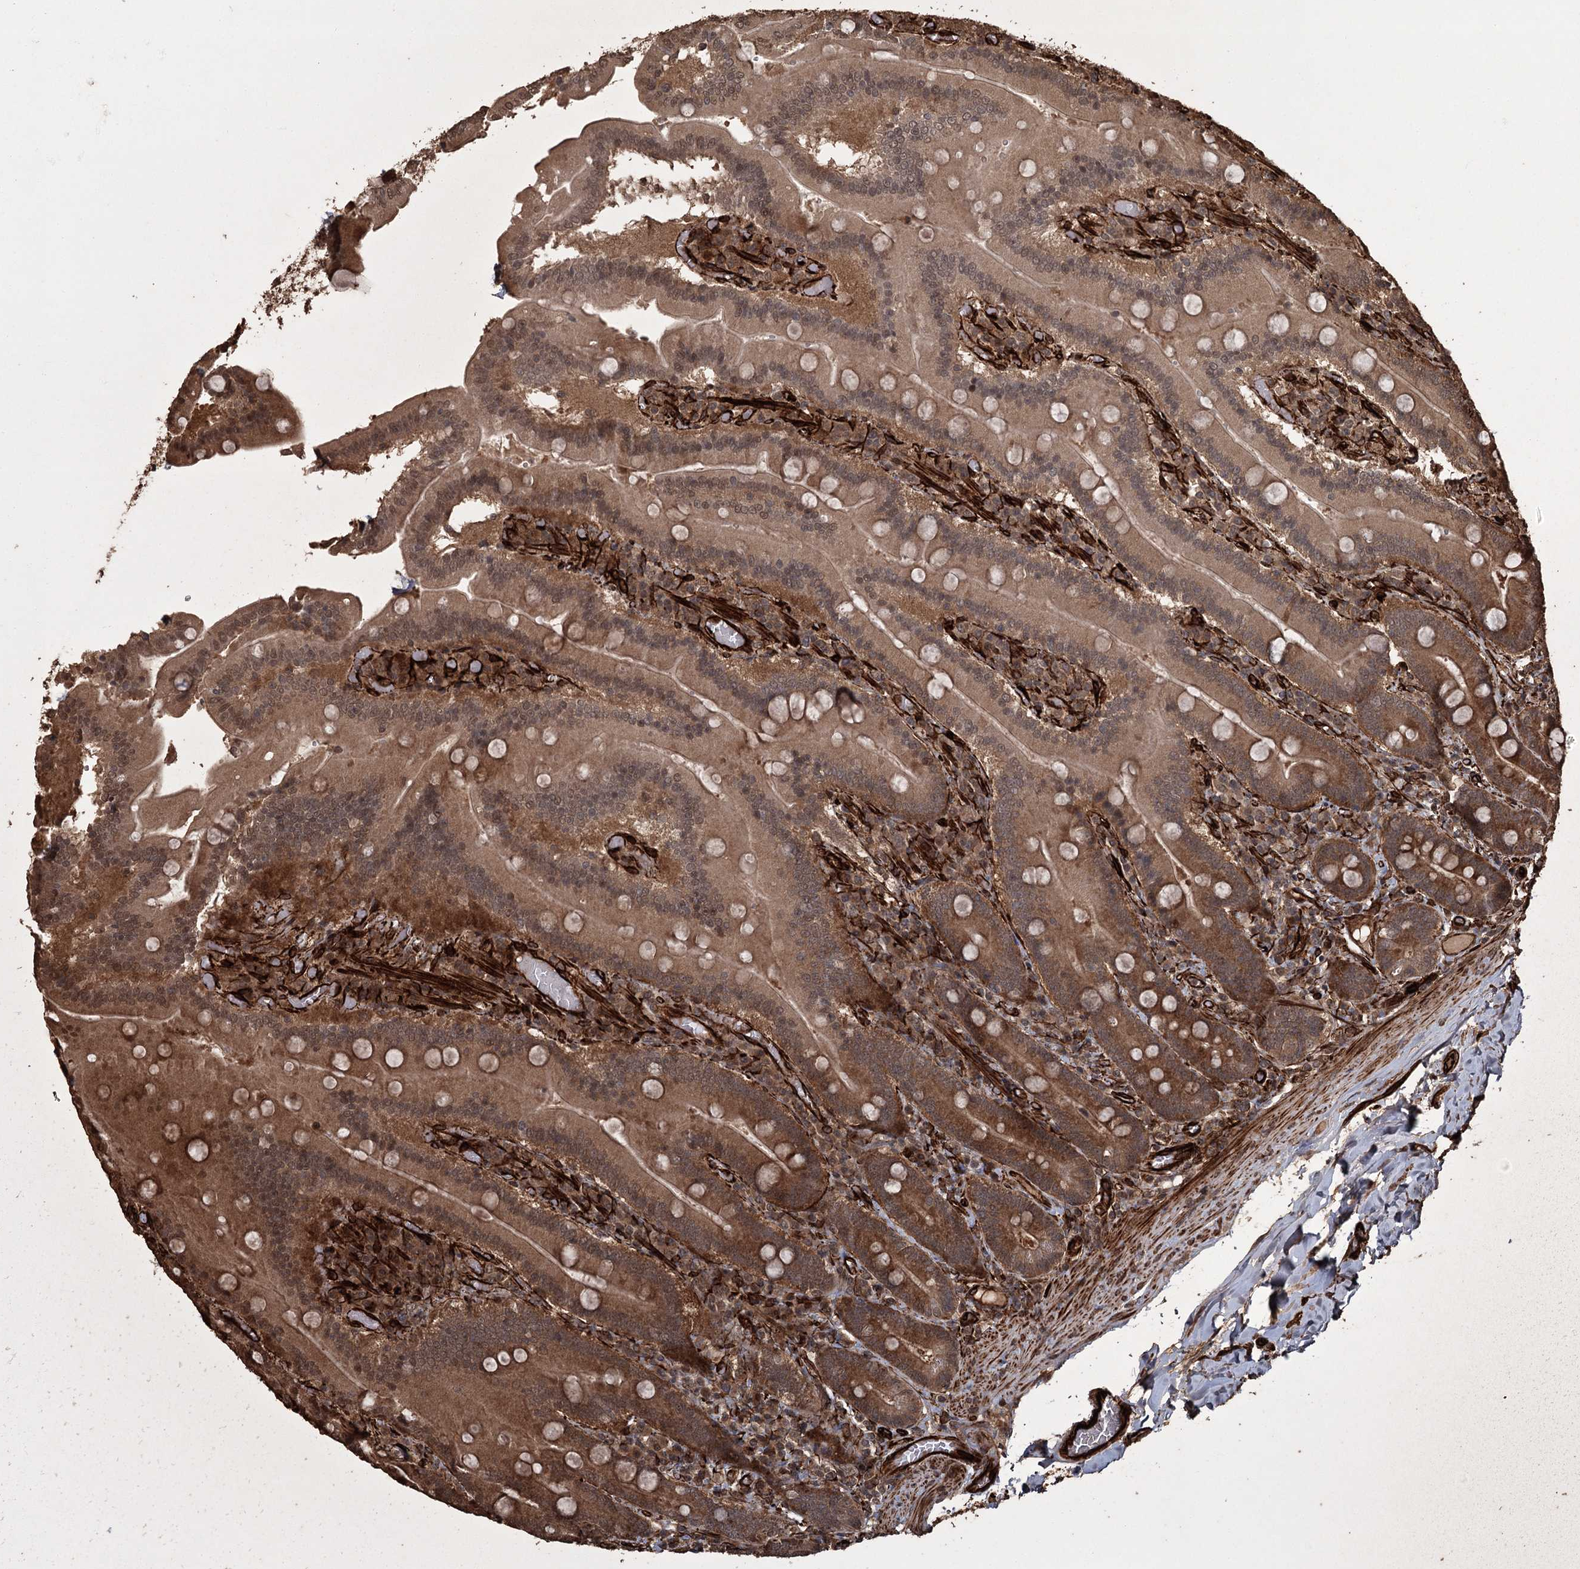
{"staining": {"intensity": "strong", "quantity": ">75%", "location": "cytoplasmic/membranous"}, "tissue": "duodenum", "cell_type": "Glandular cells", "image_type": "normal", "snomed": [{"axis": "morphology", "description": "Normal tissue, NOS"}, {"axis": "topography", "description": "Duodenum"}], "caption": "Normal duodenum reveals strong cytoplasmic/membranous positivity in about >75% of glandular cells, visualized by immunohistochemistry. The protein of interest is shown in brown color, while the nuclei are stained blue.", "gene": "RPAP3", "patient": {"sex": "female", "age": 62}}